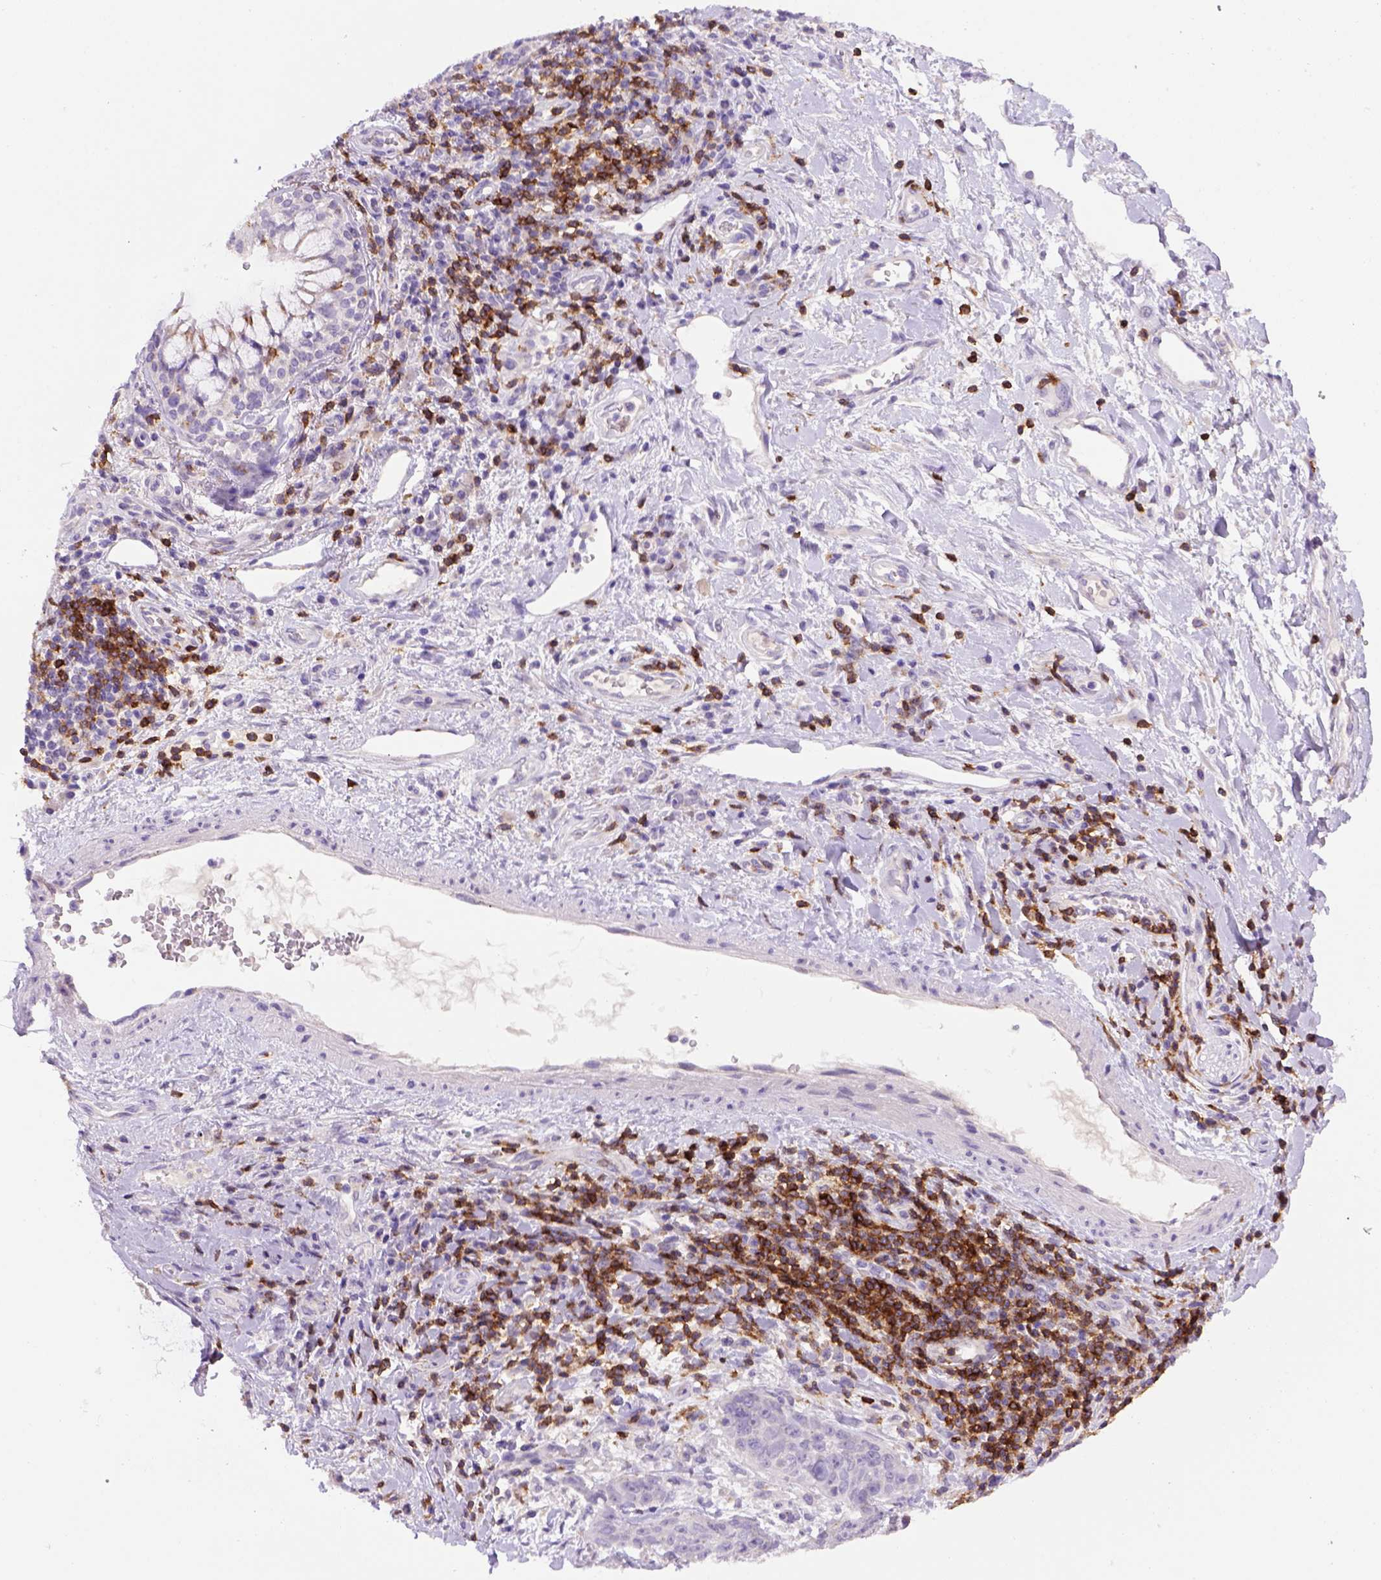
{"staining": {"intensity": "negative", "quantity": "none", "location": "none"}, "tissue": "lung cancer", "cell_type": "Tumor cells", "image_type": "cancer", "snomed": [{"axis": "morphology", "description": "Normal tissue, NOS"}, {"axis": "morphology", "description": "Squamous cell carcinoma, NOS"}, {"axis": "topography", "description": "Bronchus"}, {"axis": "topography", "description": "Lung"}], "caption": "This is an immunohistochemistry (IHC) photomicrograph of lung cancer (squamous cell carcinoma). There is no staining in tumor cells.", "gene": "CD3E", "patient": {"sex": "male", "age": 64}}